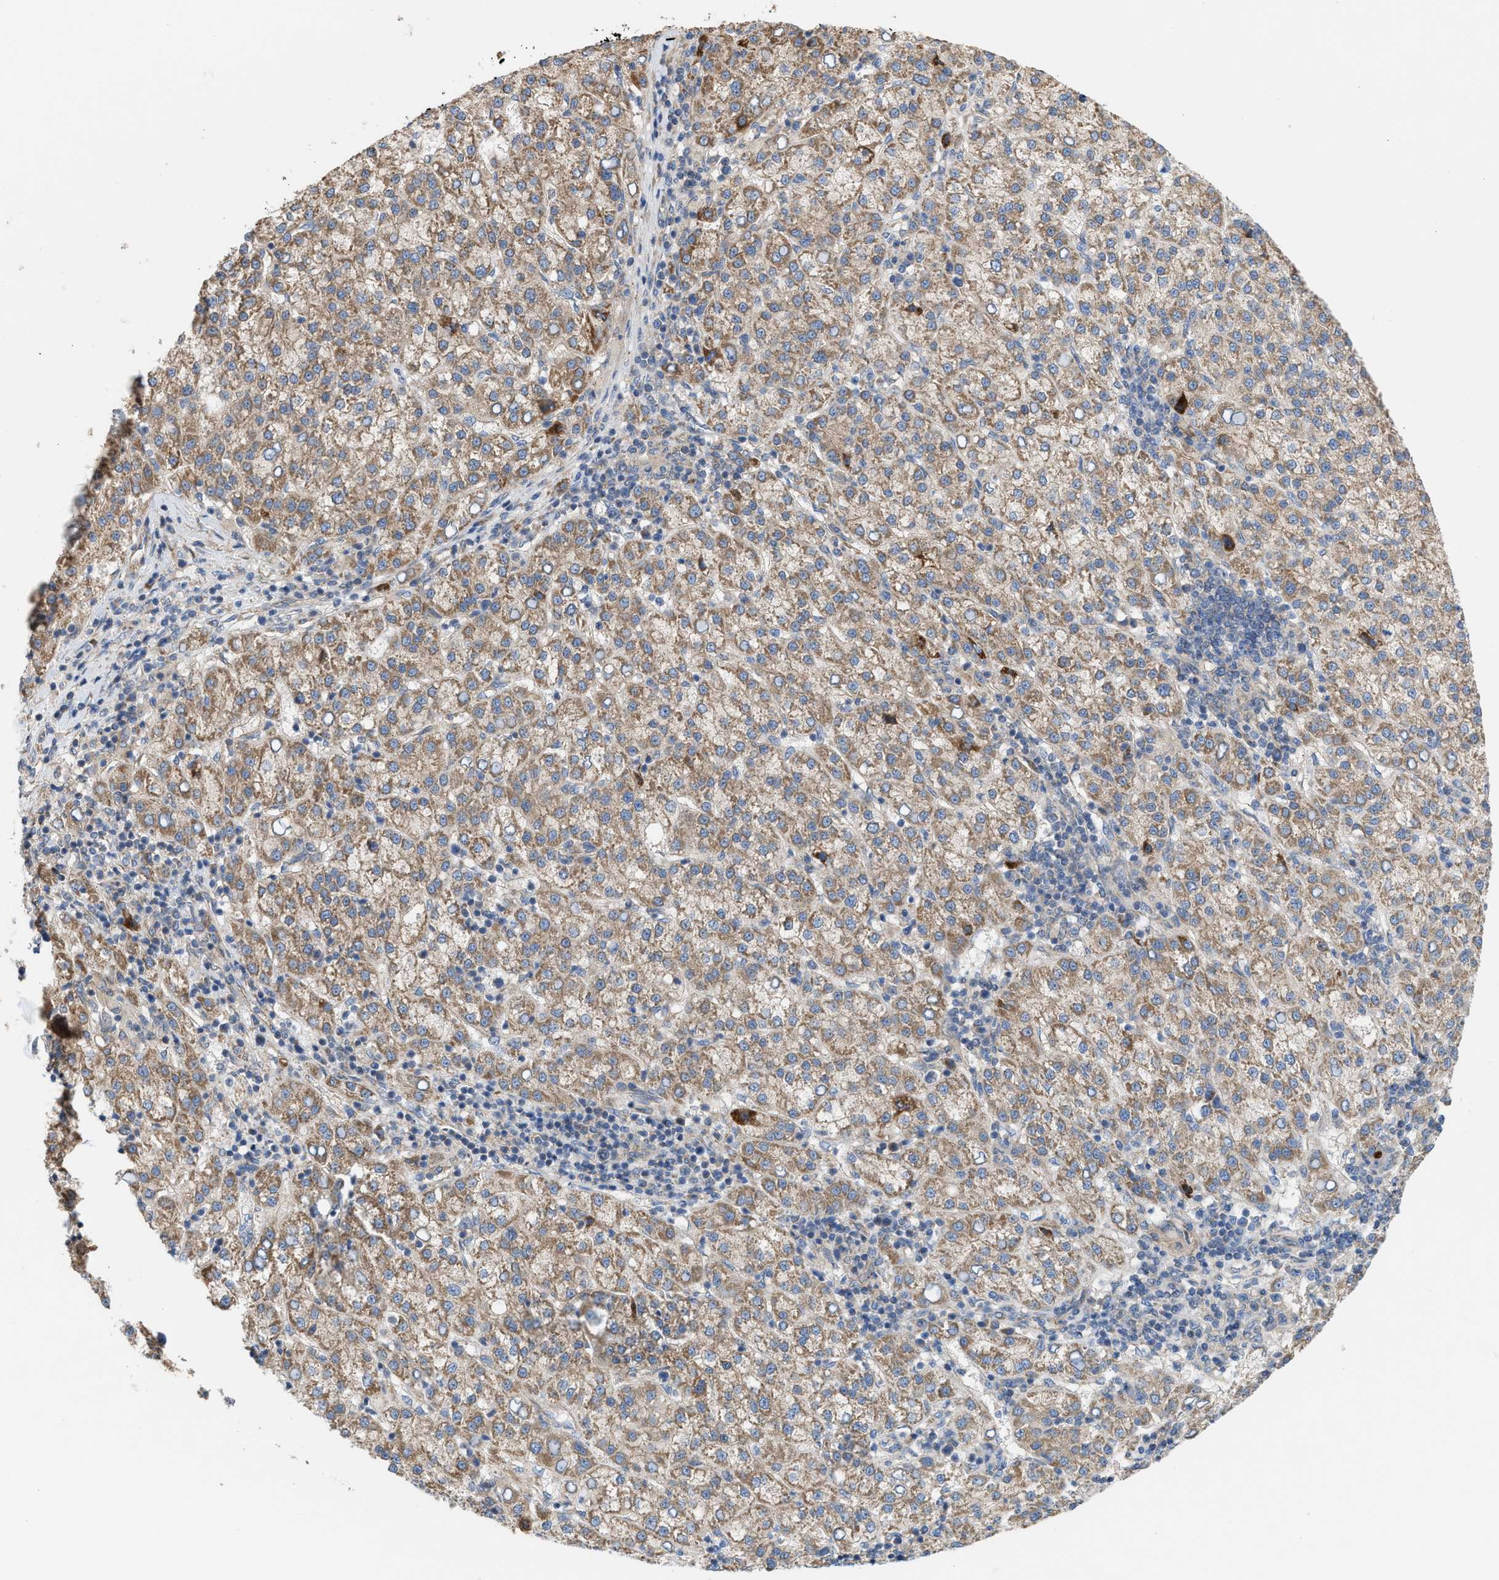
{"staining": {"intensity": "weak", "quantity": ">75%", "location": "cytoplasmic/membranous"}, "tissue": "liver cancer", "cell_type": "Tumor cells", "image_type": "cancer", "snomed": [{"axis": "morphology", "description": "Carcinoma, Hepatocellular, NOS"}, {"axis": "topography", "description": "Liver"}], "caption": "Liver cancer (hepatocellular carcinoma) was stained to show a protein in brown. There is low levels of weak cytoplasmic/membranous expression in about >75% of tumor cells. Using DAB (3,3'-diaminobenzidine) (brown) and hematoxylin (blue) stains, captured at high magnification using brightfield microscopy.", "gene": "OXSM", "patient": {"sex": "female", "age": 58}}